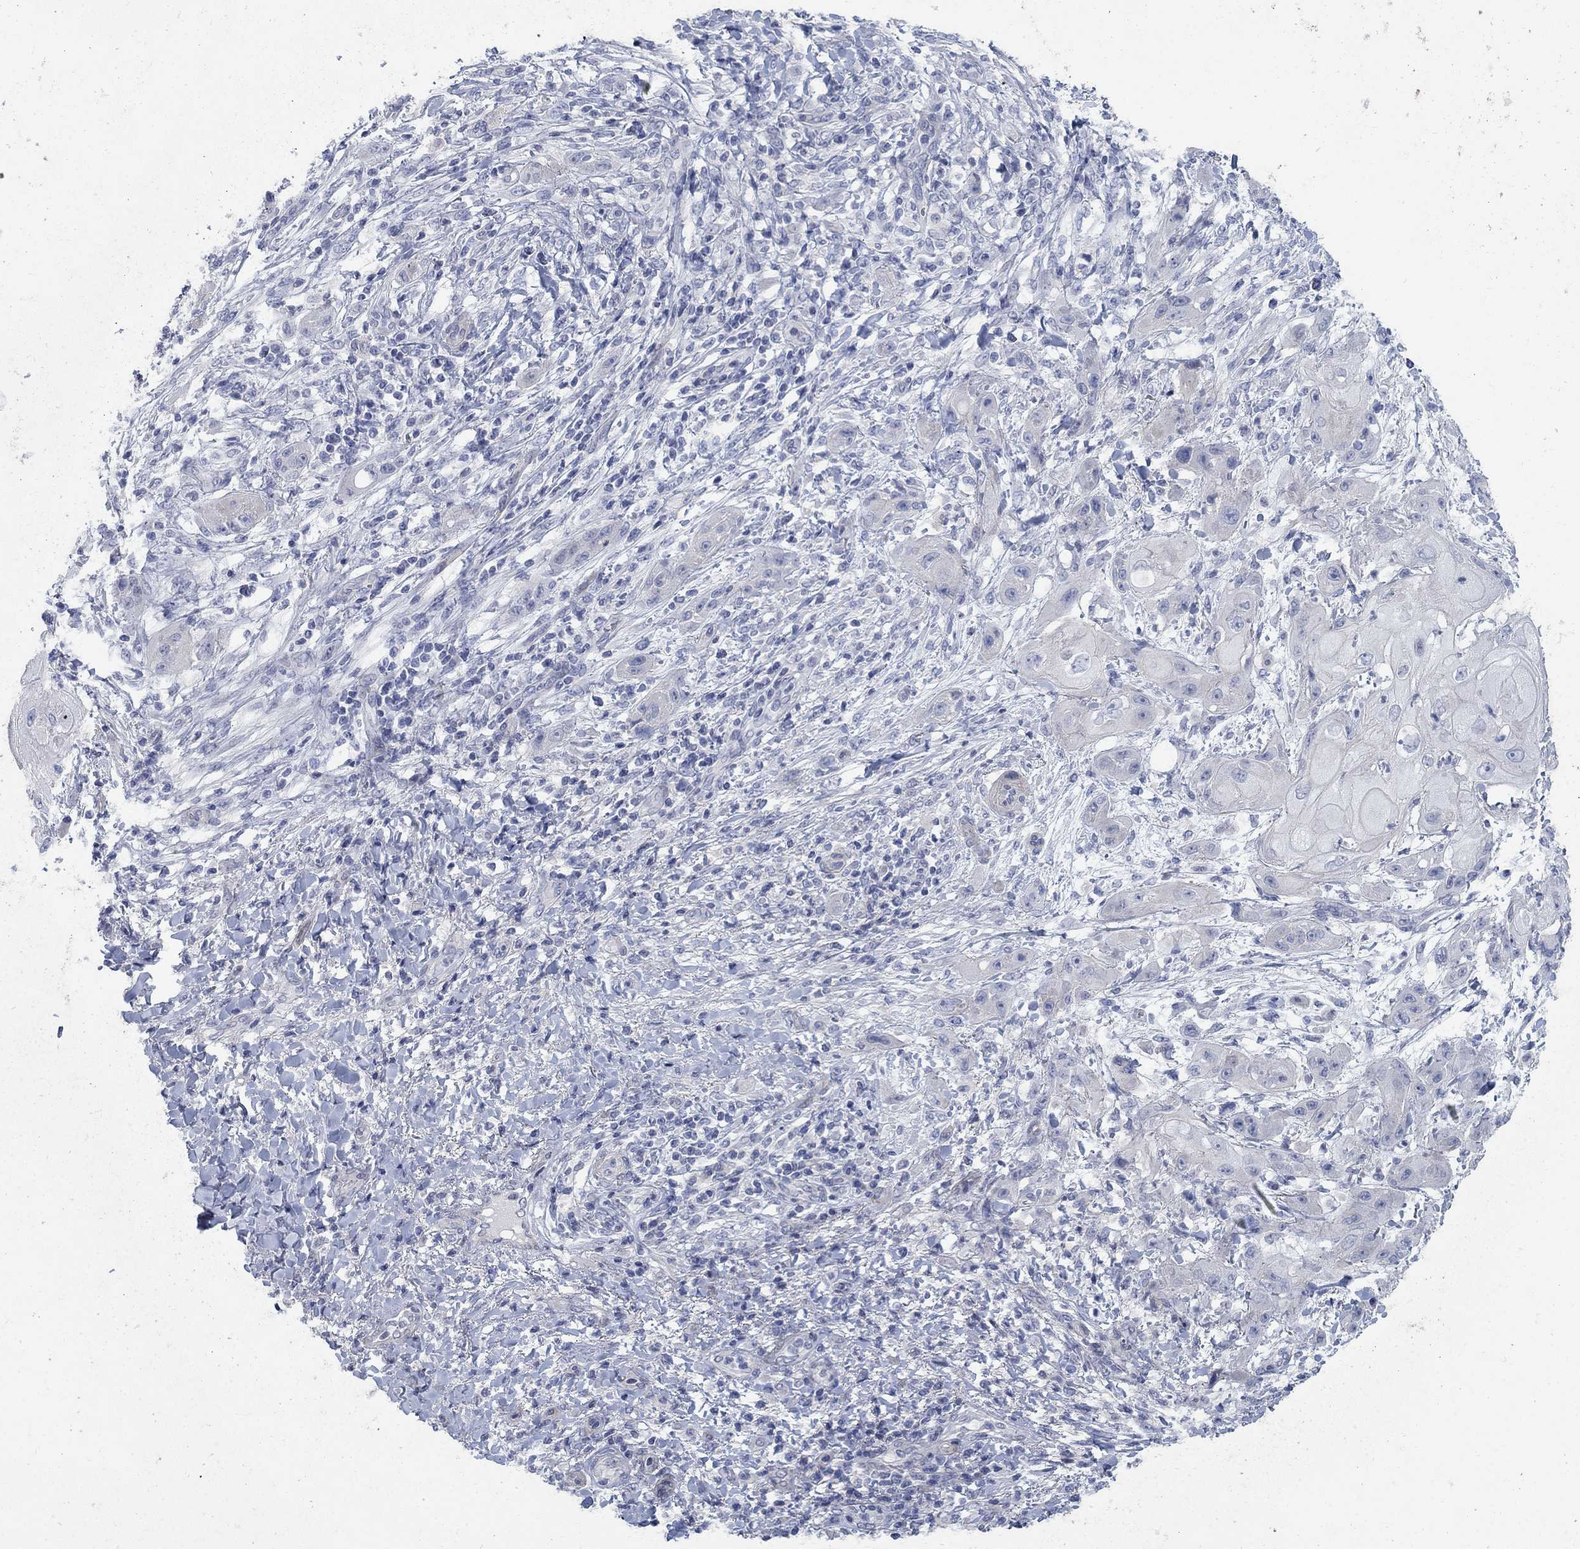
{"staining": {"intensity": "negative", "quantity": "none", "location": "none"}, "tissue": "skin cancer", "cell_type": "Tumor cells", "image_type": "cancer", "snomed": [{"axis": "morphology", "description": "Squamous cell carcinoma, NOS"}, {"axis": "topography", "description": "Skin"}], "caption": "Tumor cells show no significant protein expression in skin squamous cell carcinoma.", "gene": "DNER", "patient": {"sex": "male", "age": 62}}